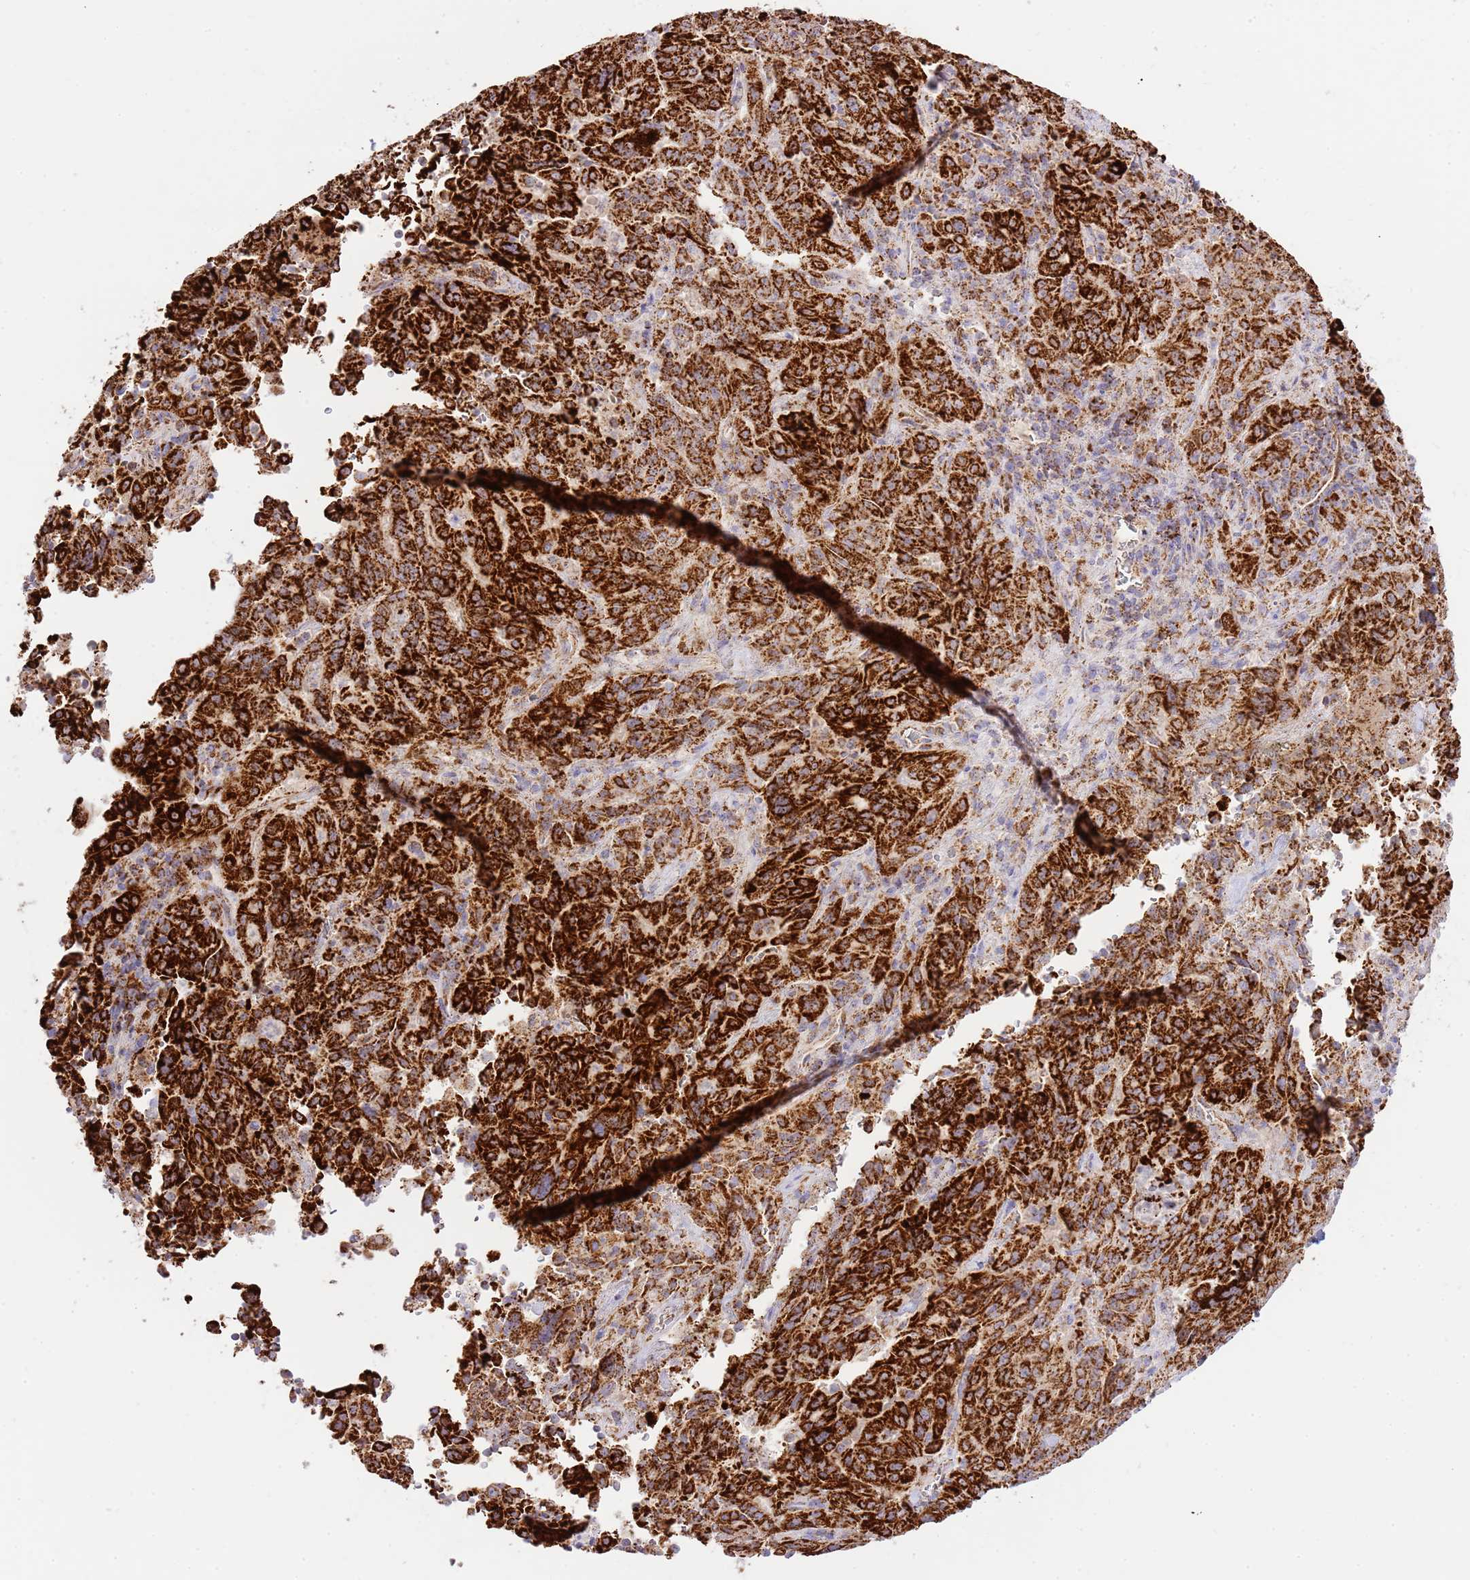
{"staining": {"intensity": "strong", "quantity": ">75%", "location": "cytoplasmic/membranous"}, "tissue": "pancreatic cancer", "cell_type": "Tumor cells", "image_type": "cancer", "snomed": [{"axis": "morphology", "description": "Adenocarcinoma, NOS"}, {"axis": "topography", "description": "Pancreas"}], "caption": "Immunohistochemical staining of human pancreatic cancer (adenocarcinoma) exhibits high levels of strong cytoplasmic/membranous protein expression in about >75% of tumor cells.", "gene": "ZBTB39", "patient": {"sex": "male", "age": 63}}